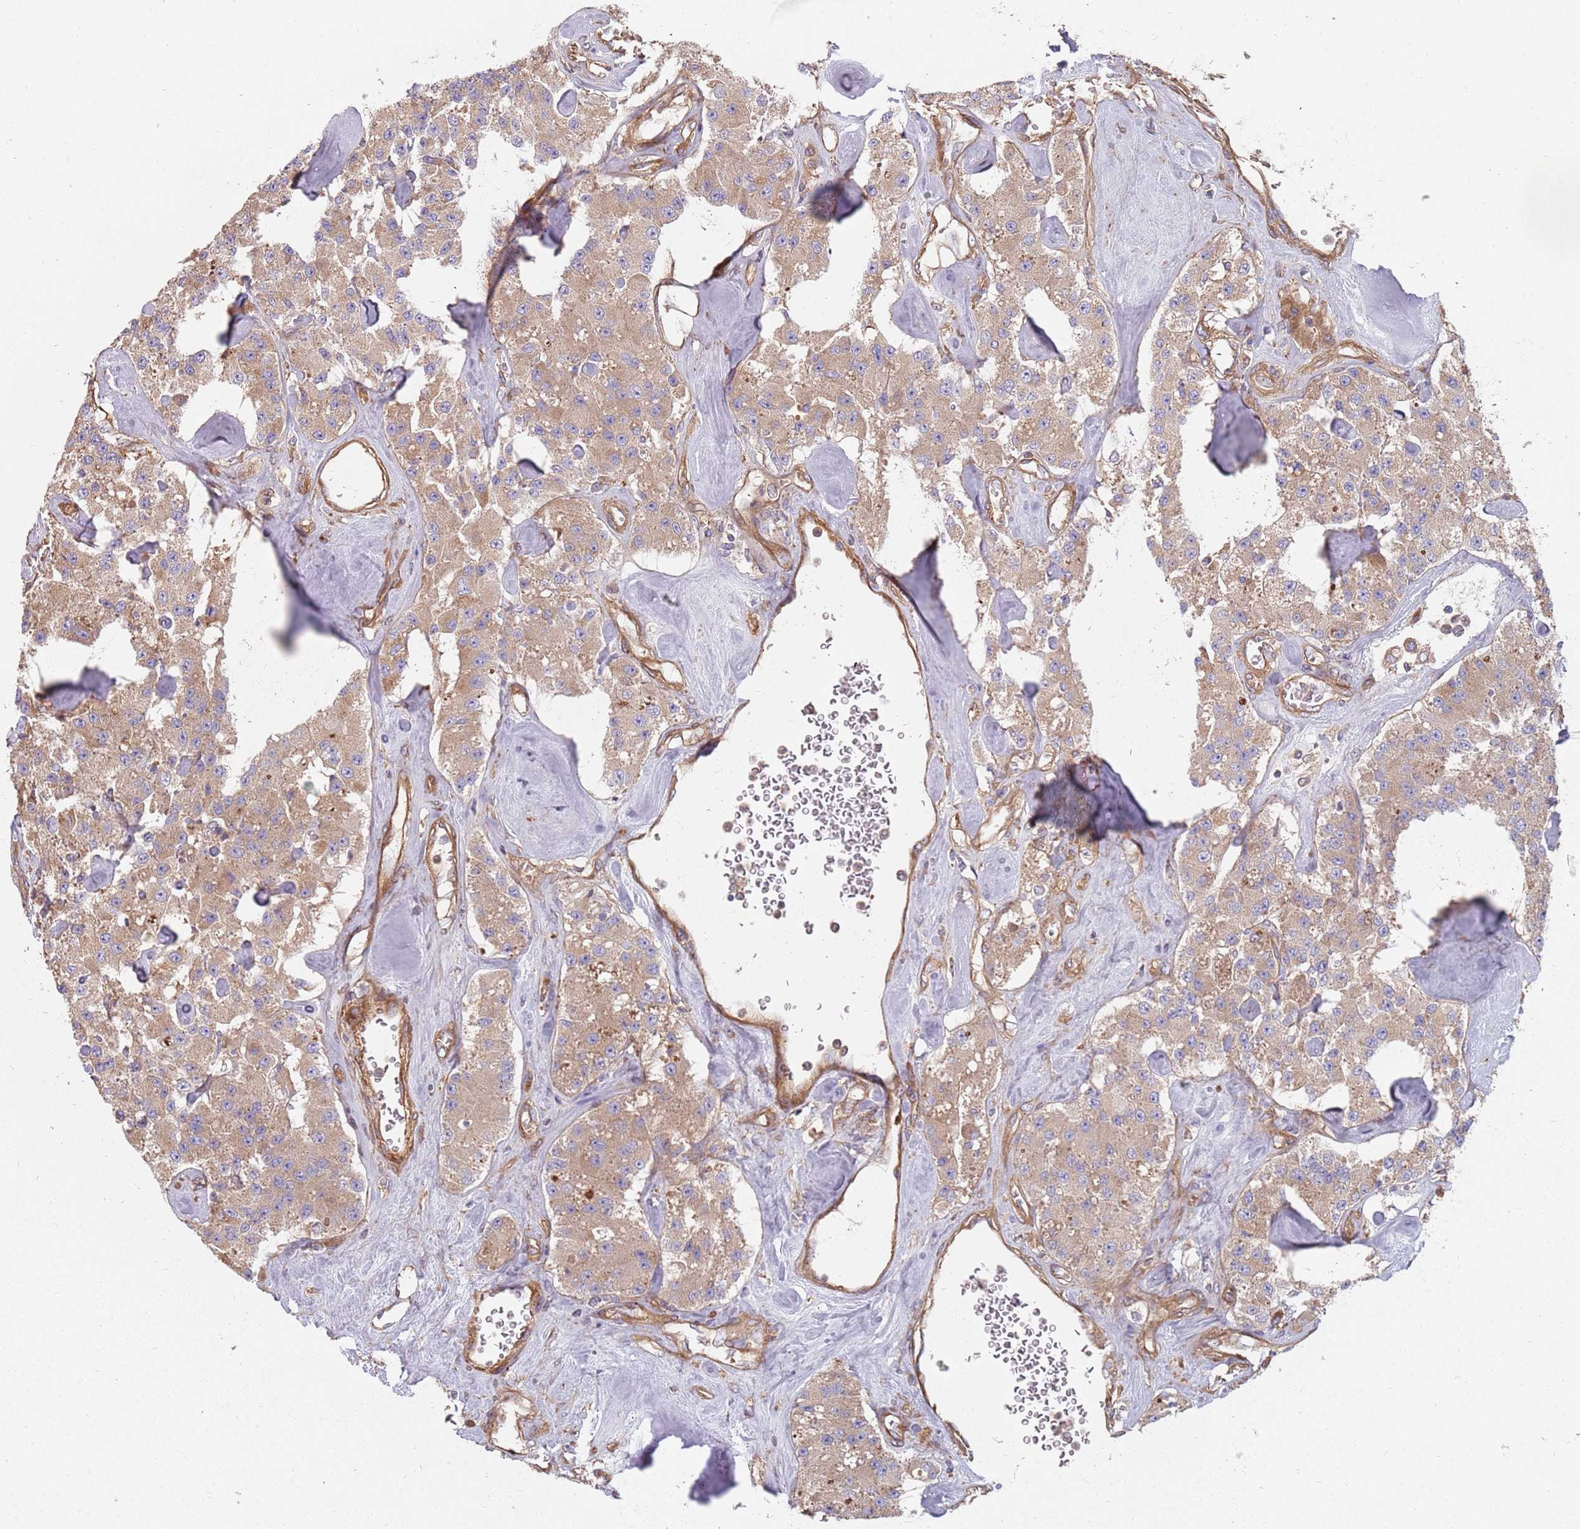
{"staining": {"intensity": "weak", "quantity": ">75%", "location": "cytoplasmic/membranous"}, "tissue": "carcinoid", "cell_type": "Tumor cells", "image_type": "cancer", "snomed": [{"axis": "morphology", "description": "Carcinoid, malignant, NOS"}, {"axis": "topography", "description": "Pancreas"}], "caption": "Immunohistochemistry (IHC) micrograph of carcinoid stained for a protein (brown), which displays low levels of weak cytoplasmic/membranous staining in about >75% of tumor cells.", "gene": "SPDL1", "patient": {"sex": "male", "age": 41}}